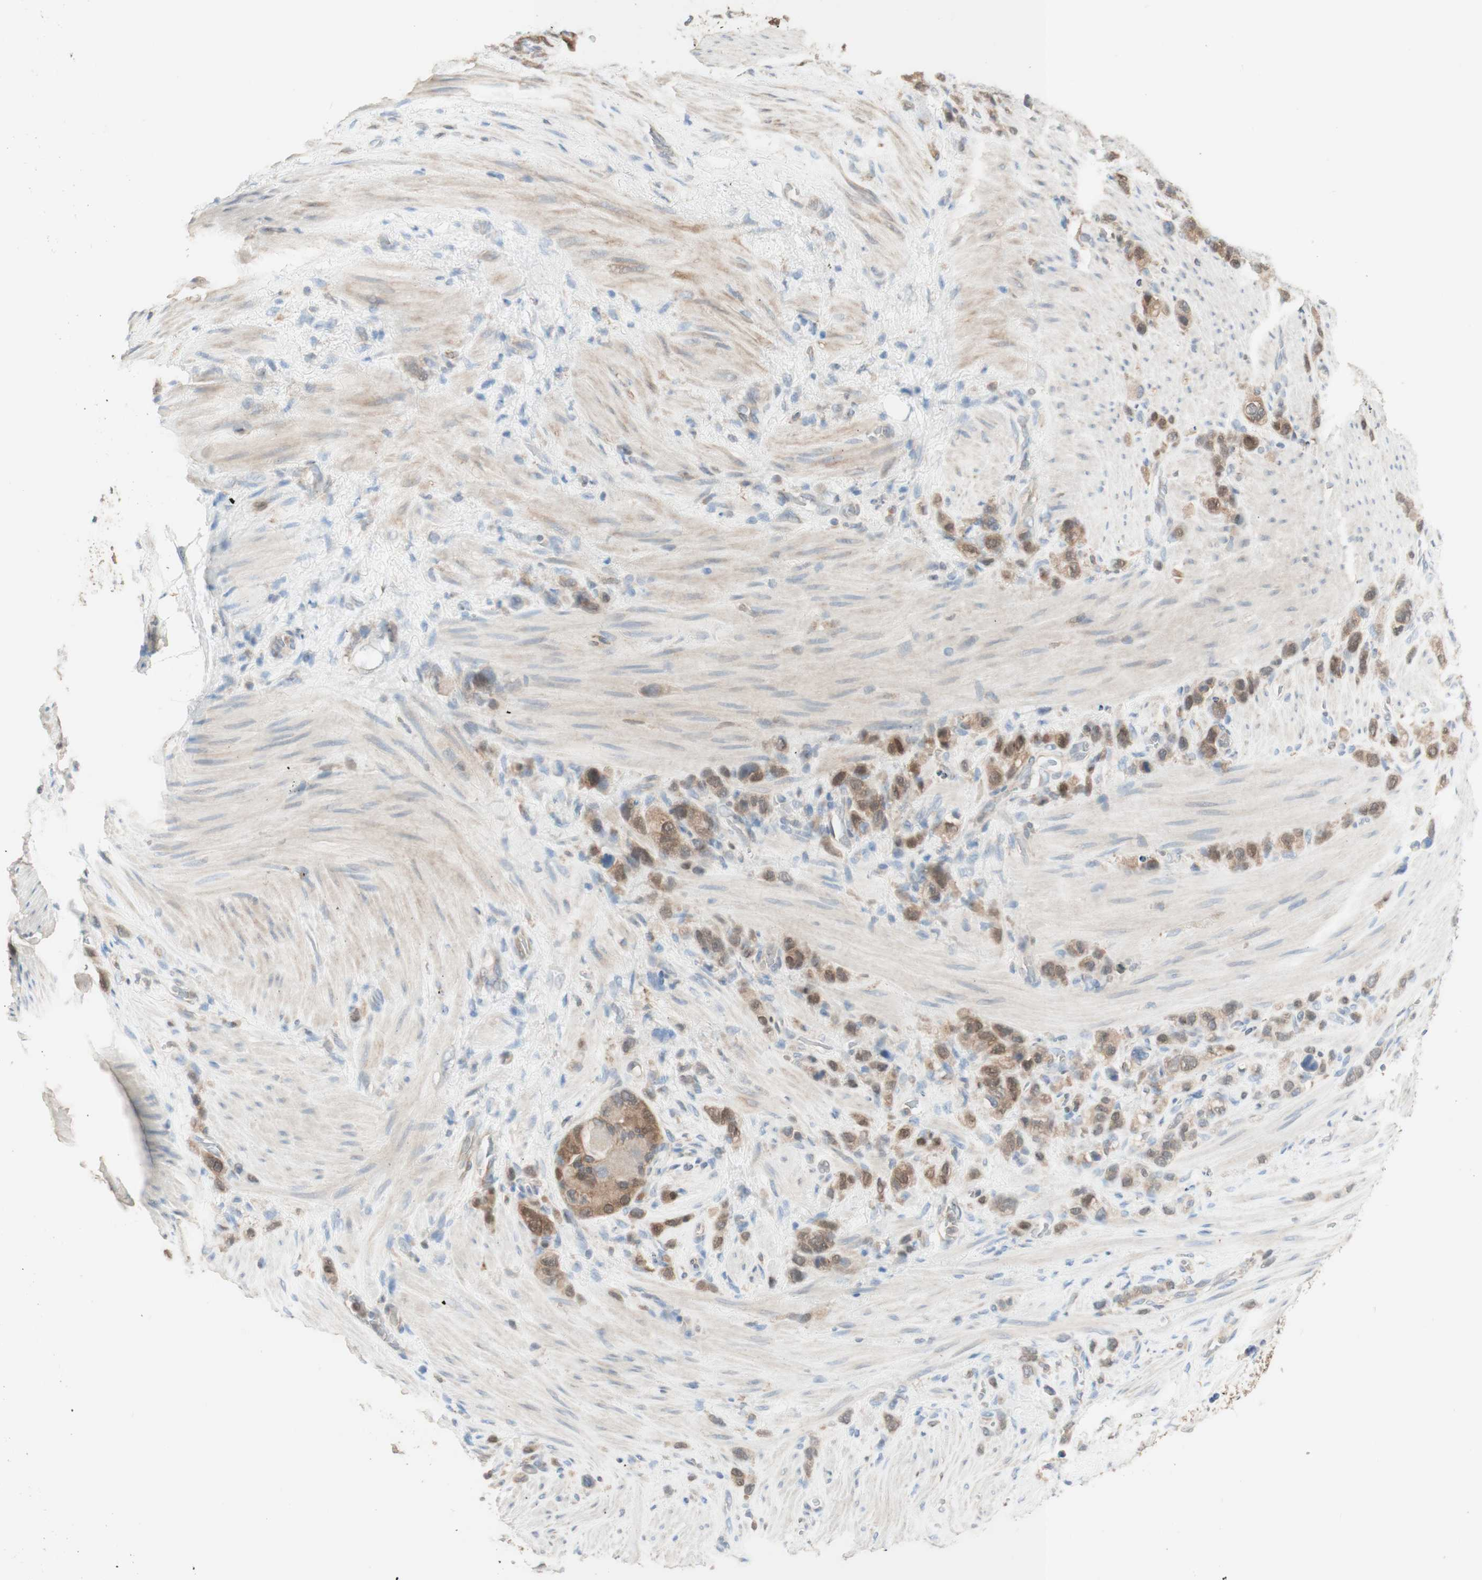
{"staining": {"intensity": "weak", "quantity": ">75%", "location": "cytoplasmic/membranous"}, "tissue": "stomach cancer", "cell_type": "Tumor cells", "image_type": "cancer", "snomed": [{"axis": "morphology", "description": "Adenocarcinoma, NOS"}, {"axis": "morphology", "description": "Adenocarcinoma, High grade"}, {"axis": "topography", "description": "Stomach, upper"}, {"axis": "topography", "description": "Stomach, lower"}], "caption": "Immunohistochemical staining of human adenocarcinoma (stomach) shows low levels of weak cytoplasmic/membranous expression in about >75% of tumor cells. Immunohistochemistry stains the protein of interest in brown and the nuclei are stained blue.", "gene": "COMT", "patient": {"sex": "female", "age": 65}}